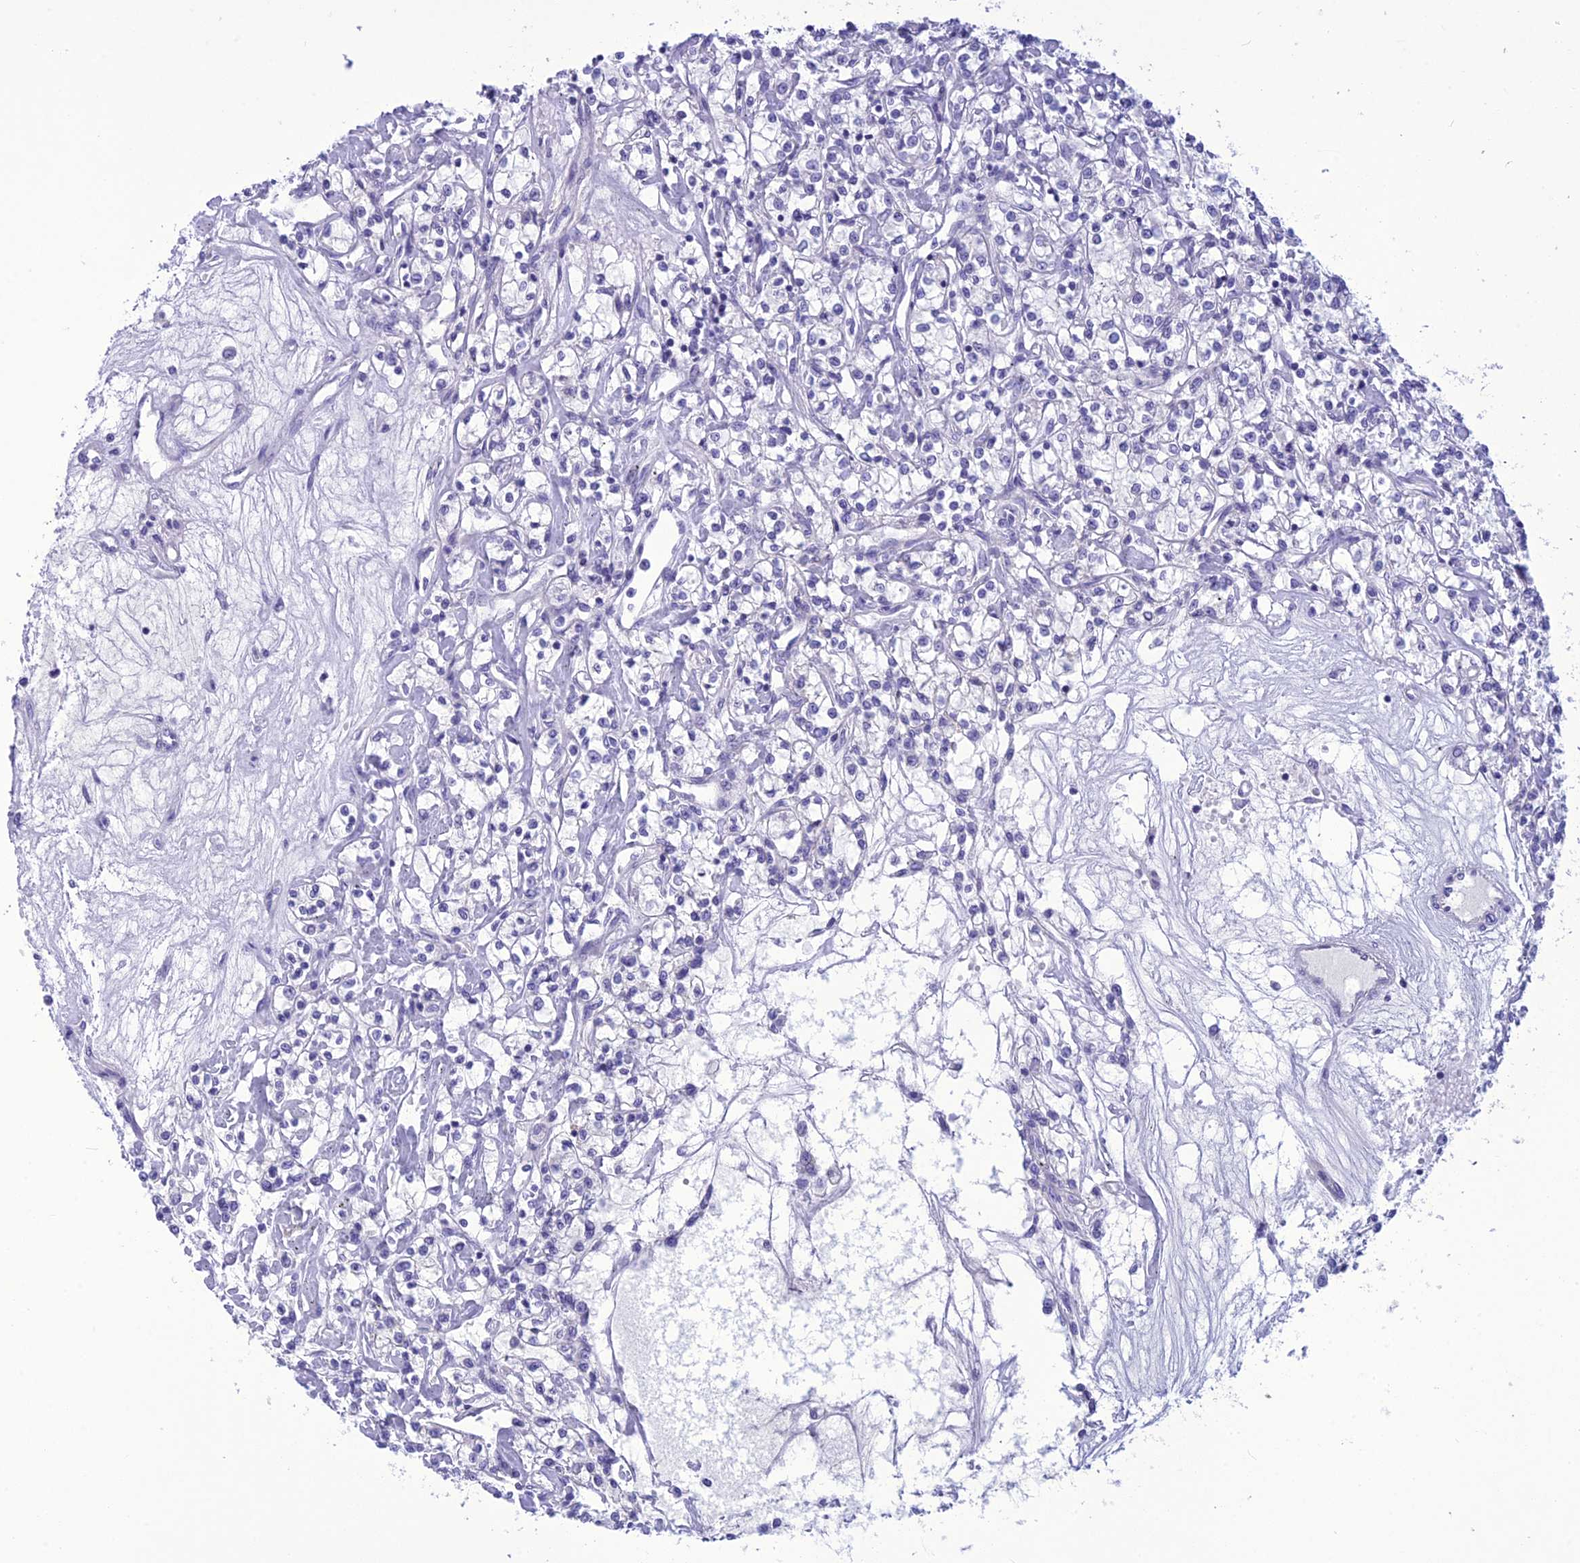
{"staining": {"intensity": "negative", "quantity": "none", "location": "none"}, "tissue": "renal cancer", "cell_type": "Tumor cells", "image_type": "cancer", "snomed": [{"axis": "morphology", "description": "Adenocarcinoma, NOS"}, {"axis": "topography", "description": "Kidney"}], "caption": "Protein analysis of renal cancer displays no significant positivity in tumor cells.", "gene": "BBS2", "patient": {"sex": "female", "age": 59}}